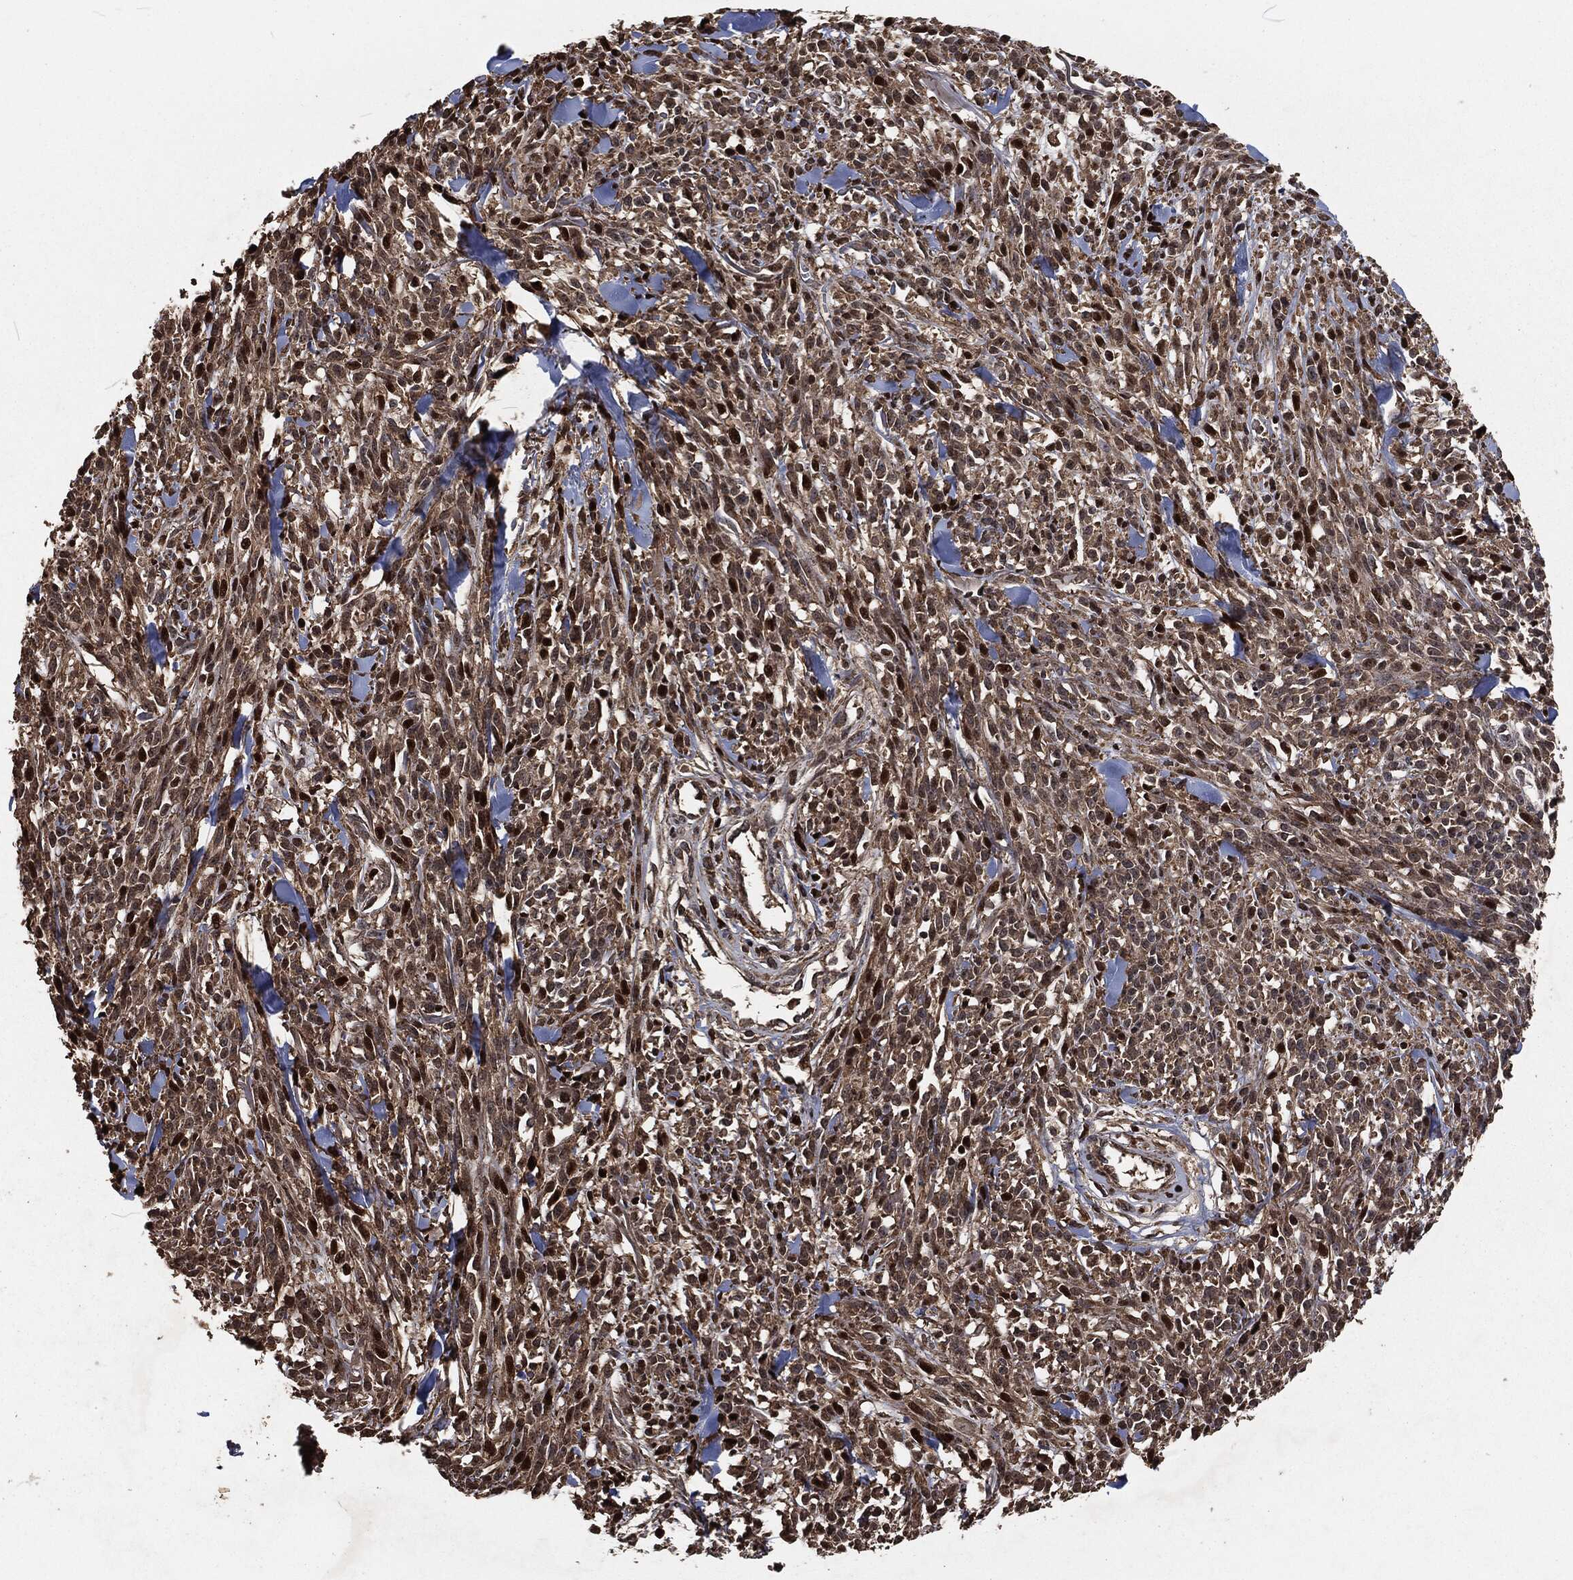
{"staining": {"intensity": "strong", "quantity": "<25%", "location": "nuclear"}, "tissue": "melanoma", "cell_type": "Tumor cells", "image_type": "cancer", "snomed": [{"axis": "morphology", "description": "Malignant melanoma, NOS"}, {"axis": "topography", "description": "Skin"}, {"axis": "topography", "description": "Skin of trunk"}], "caption": "Human malignant melanoma stained with a protein marker displays strong staining in tumor cells.", "gene": "SNAI1", "patient": {"sex": "male", "age": 74}}